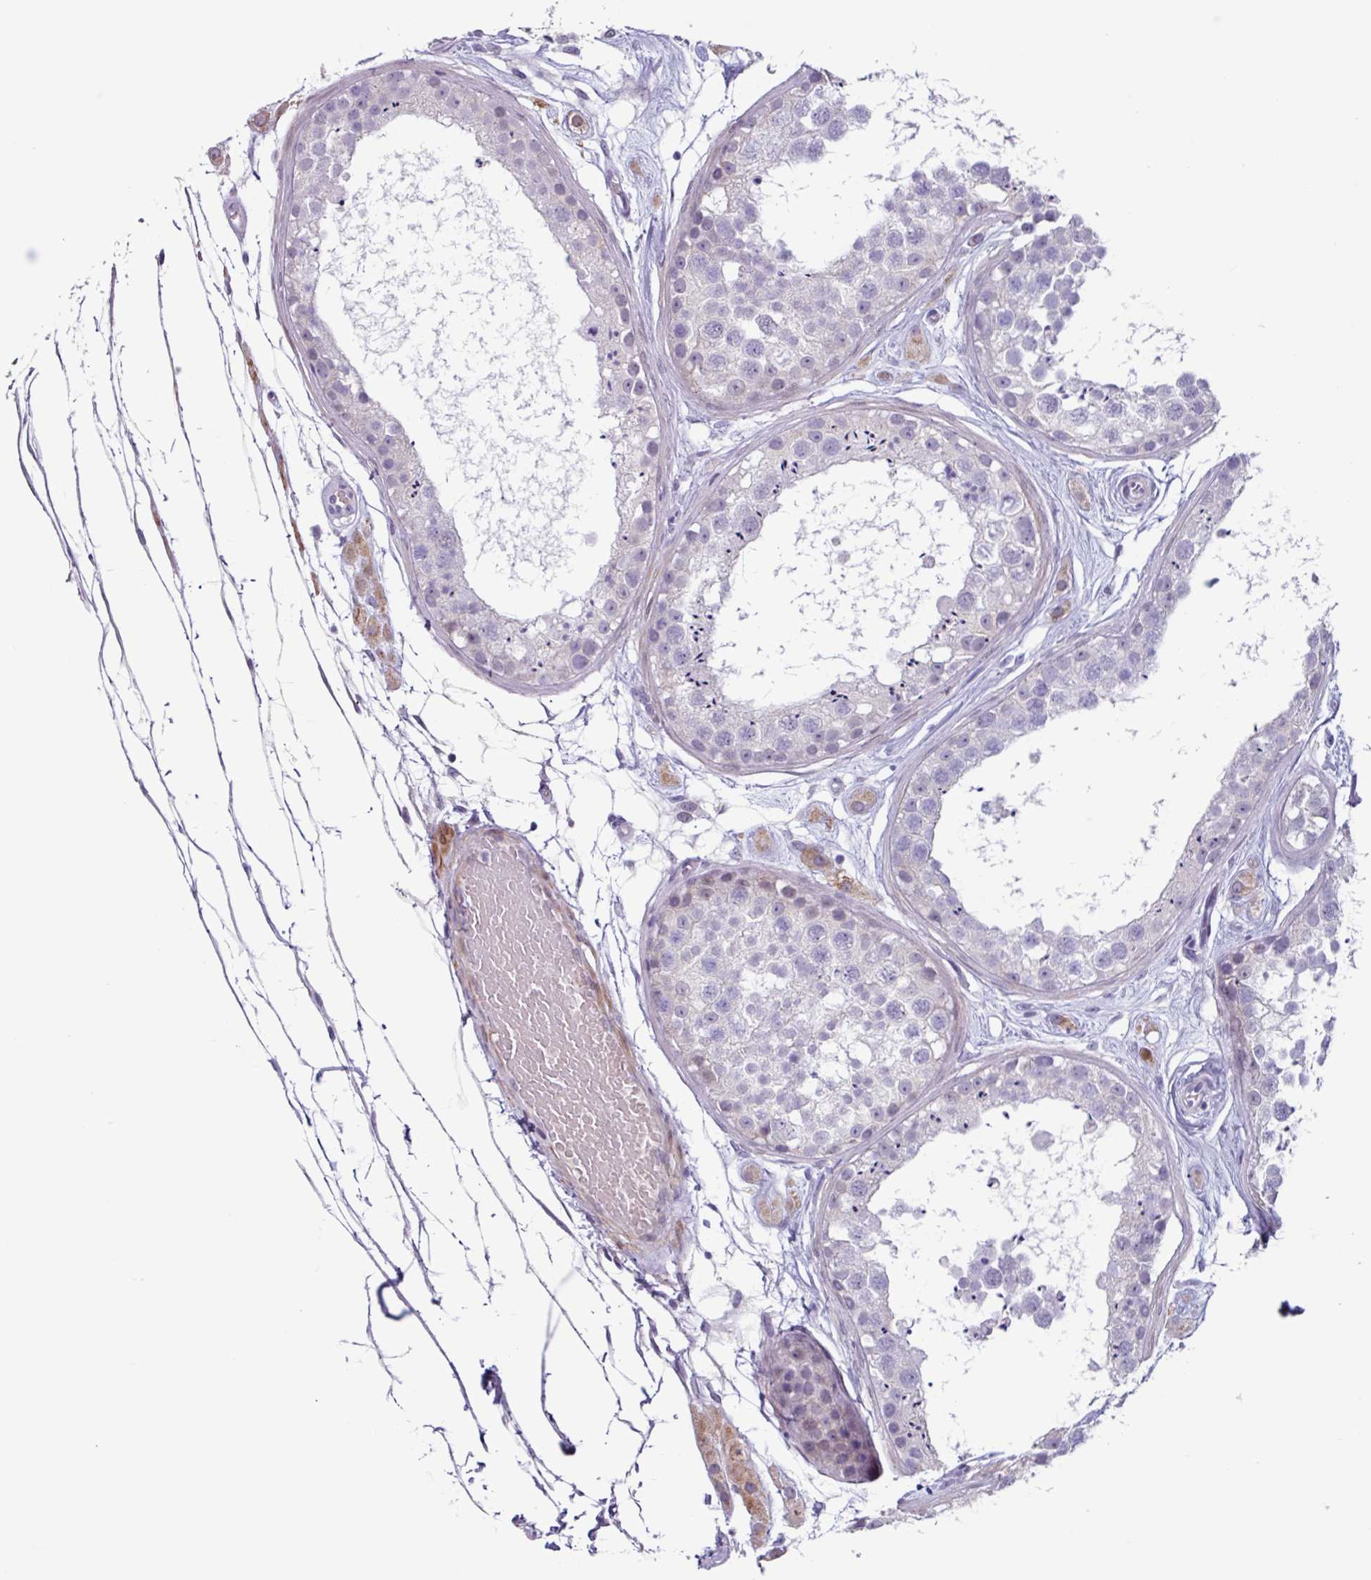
{"staining": {"intensity": "negative", "quantity": "none", "location": "none"}, "tissue": "testis", "cell_type": "Cells in seminiferous ducts", "image_type": "normal", "snomed": [{"axis": "morphology", "description": "Normal tissue, NOS"}, {"axis": "topography", "description": "Testis"}], "caption": "Cells in seminiferous ducts show no significant staining in normal testis. (DAB (3,3'-diaminobenzidine) IHC visualized using brightfield microscopy, high magnification).", "gene": "OTX1", "patient": {"sex": "male", "age": 25}}